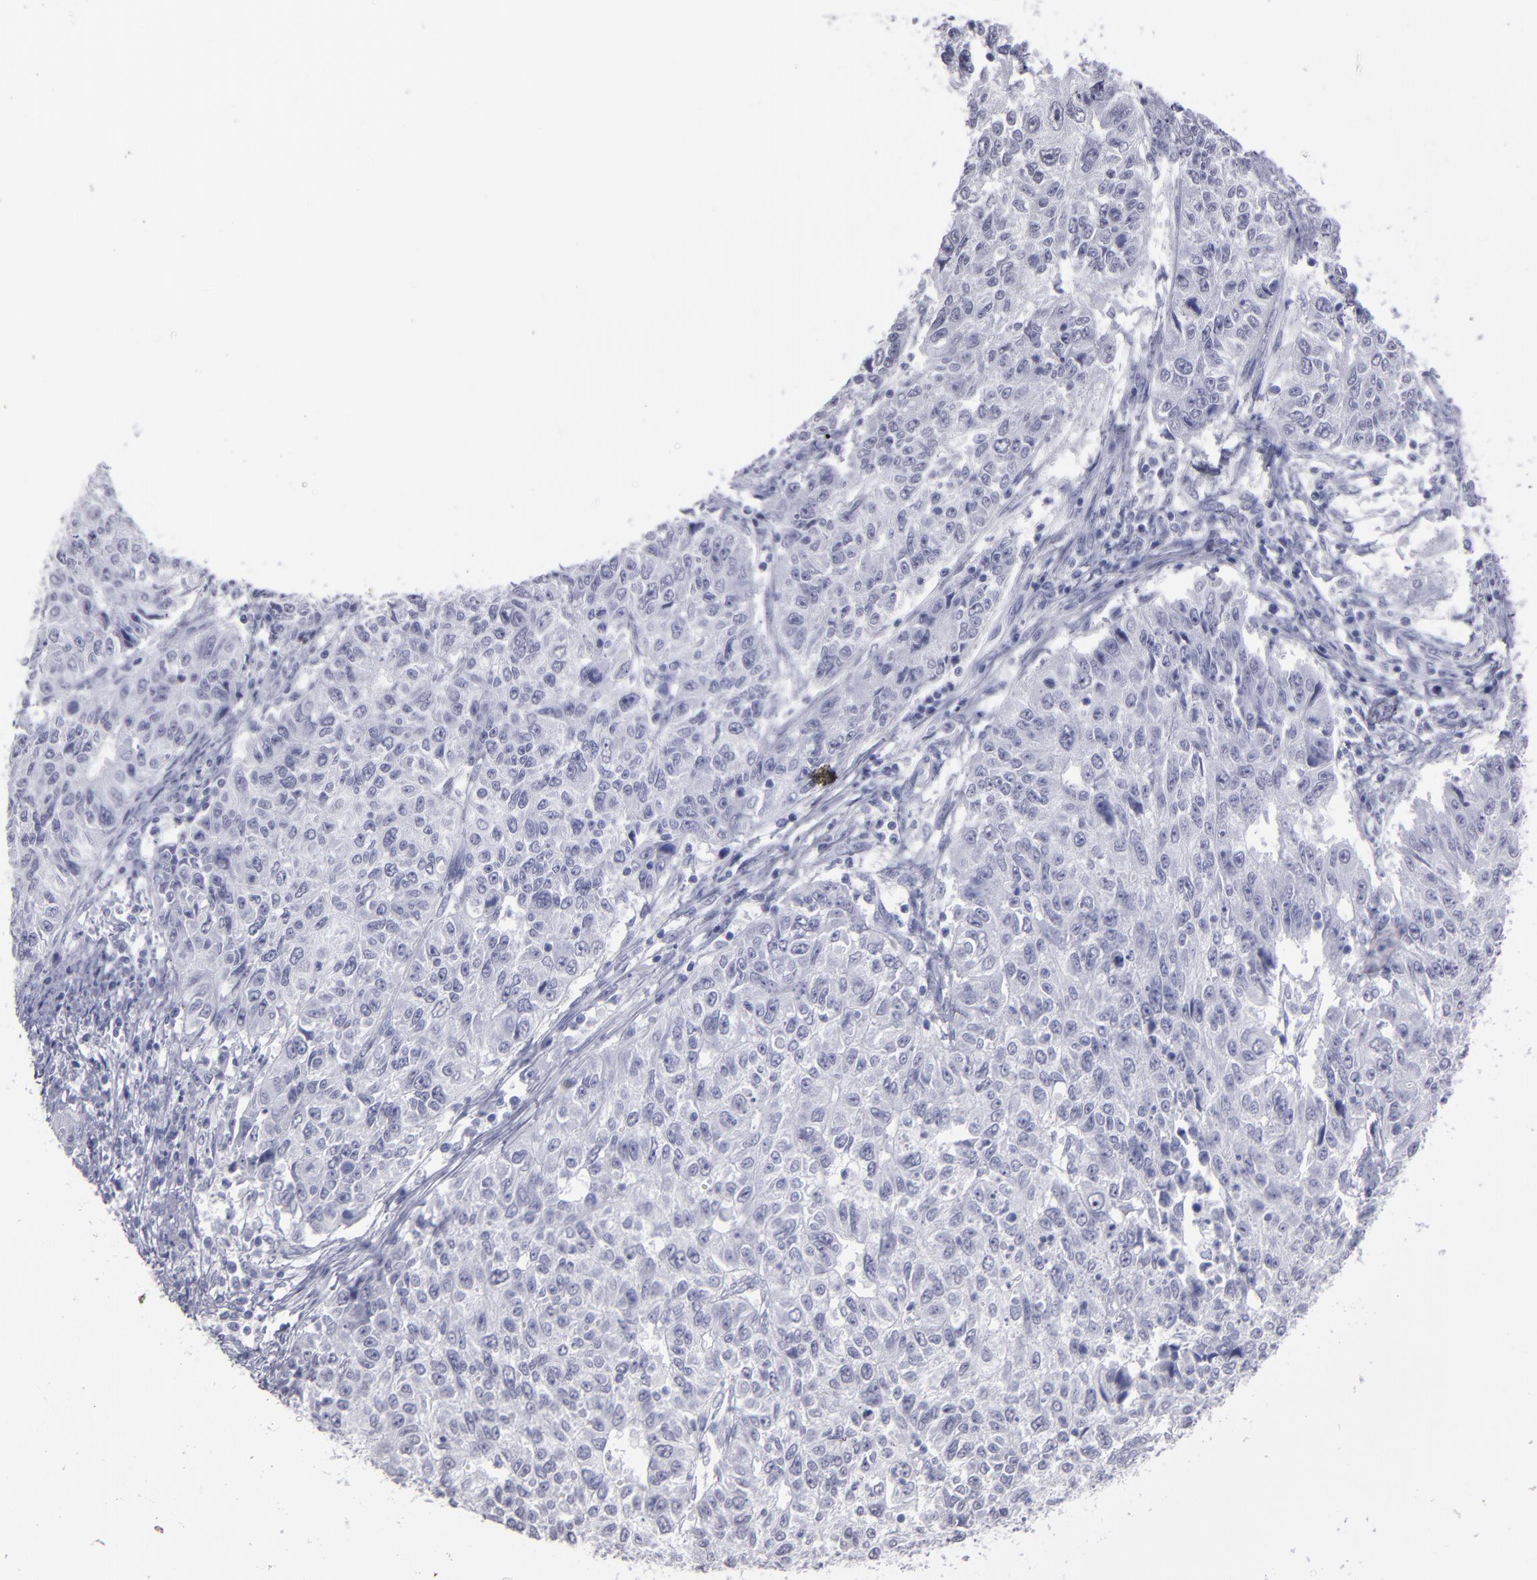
{"staining": {"intensity": "negative", "quantity": "none", "location": "none"}, "tissue": "endometrial cancer", "cell_type": "Tumor cells", "image_type": "cancer", "snomed": [{"axis": "morphology", "description": "Adenocarcinoma, NOS"}, {"axis": "topography", "description": "Endometrium"}], "caption": "A photomicrograph of human endometrial cancer (adenocarcinoma) is negative for staining in tumor cells.", "gene": "ALDOB", "patient": {"sex": "female", "age": 42}}